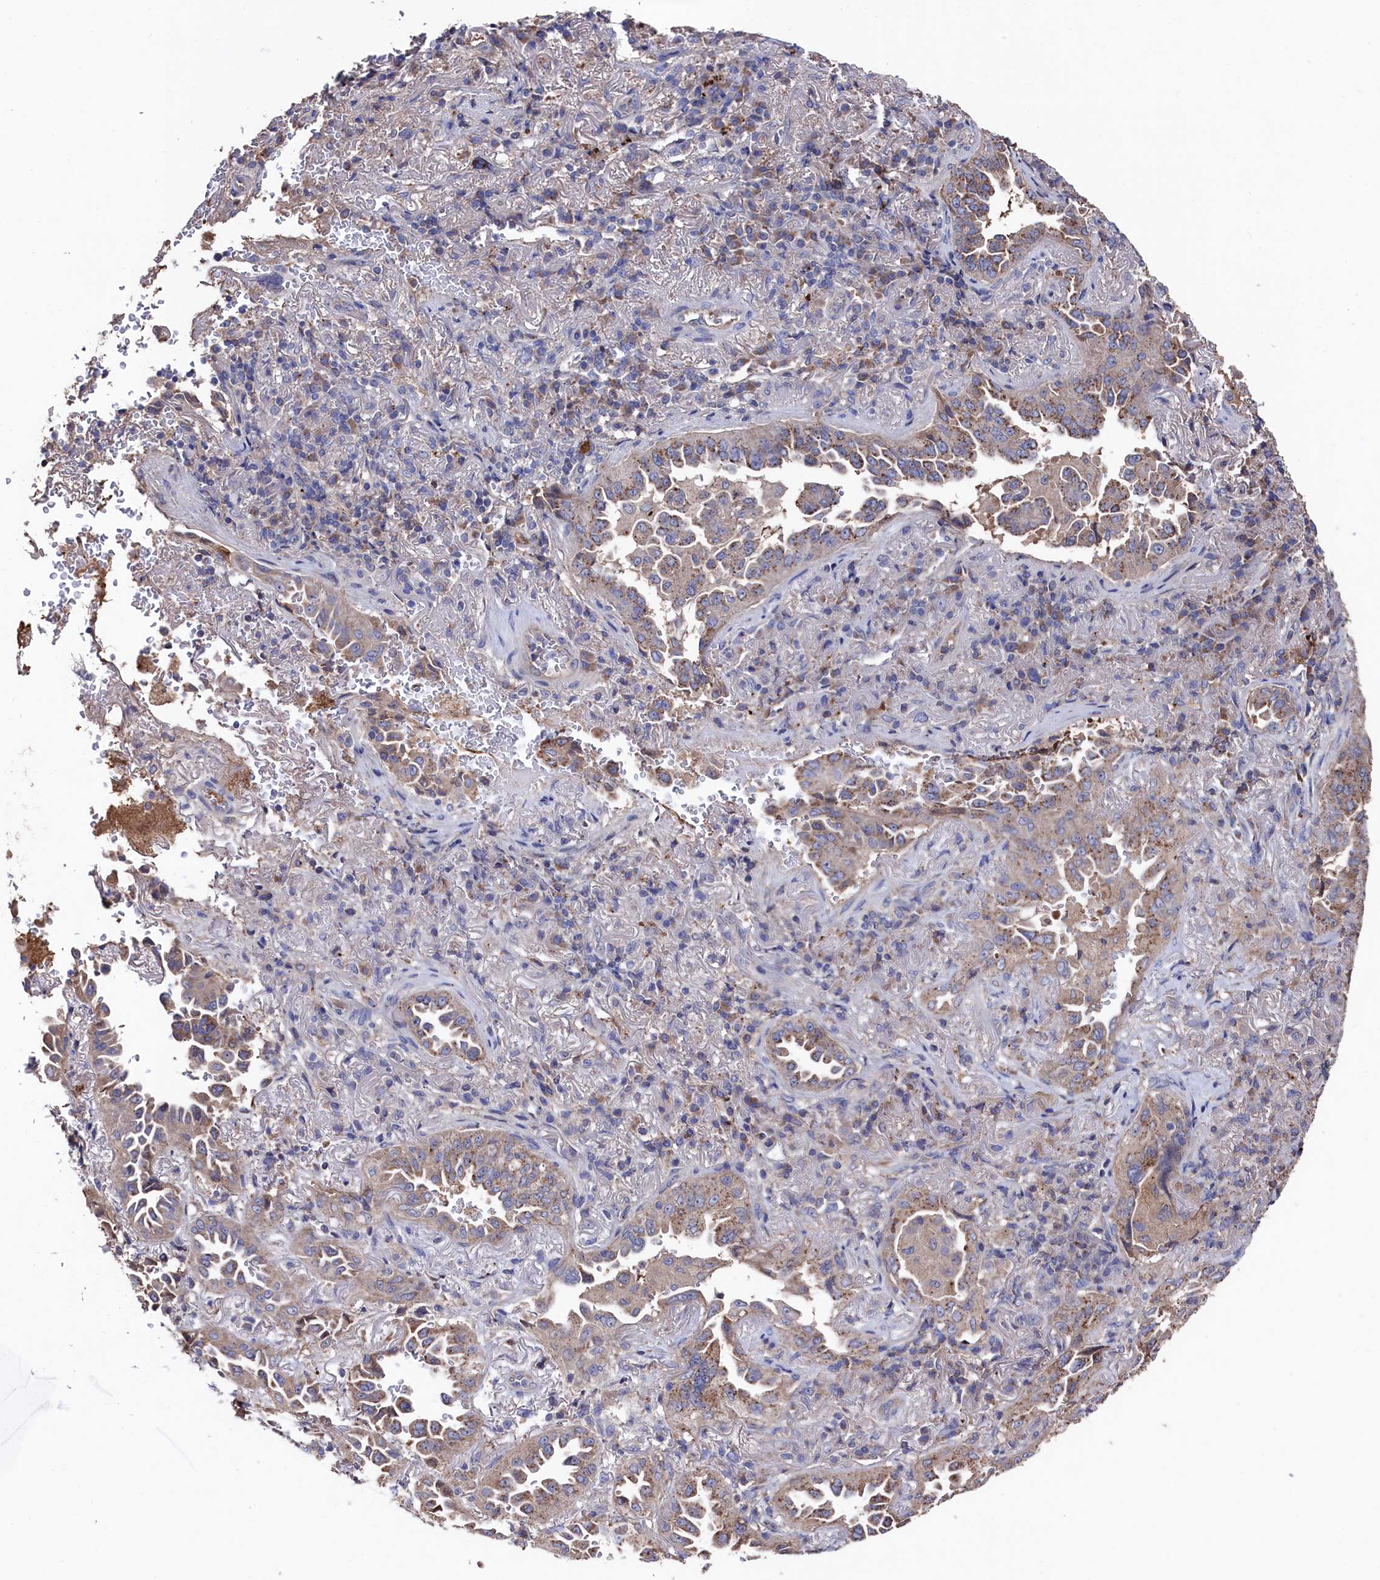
{"staining": {"intensity": "weak", "quantity": ">75%", "location": "cytoplasmic/membranous"}, "tissue": "lung cancer", "cell_type": "Tumor cells", "image_type": "cancer", "snomed": [{"axis": "morphology", "description": "Adenocarcinoma, NOS"}, {"axis": "topography", "description": "Lung"}], "caption": "High-magnification brightfield microscopy of lung adenocarcinoma stained with DAB (brown) and counterstained with hematoxylin (blue). tumor cells exhibit weak cytoplasmic/membranous expression is present in approximately>75% of cells. (DAB = brown stain, brightfield microscopy at high magnification).", "gene": "TK2", "patient": {"sex": "female", "age": 69}}